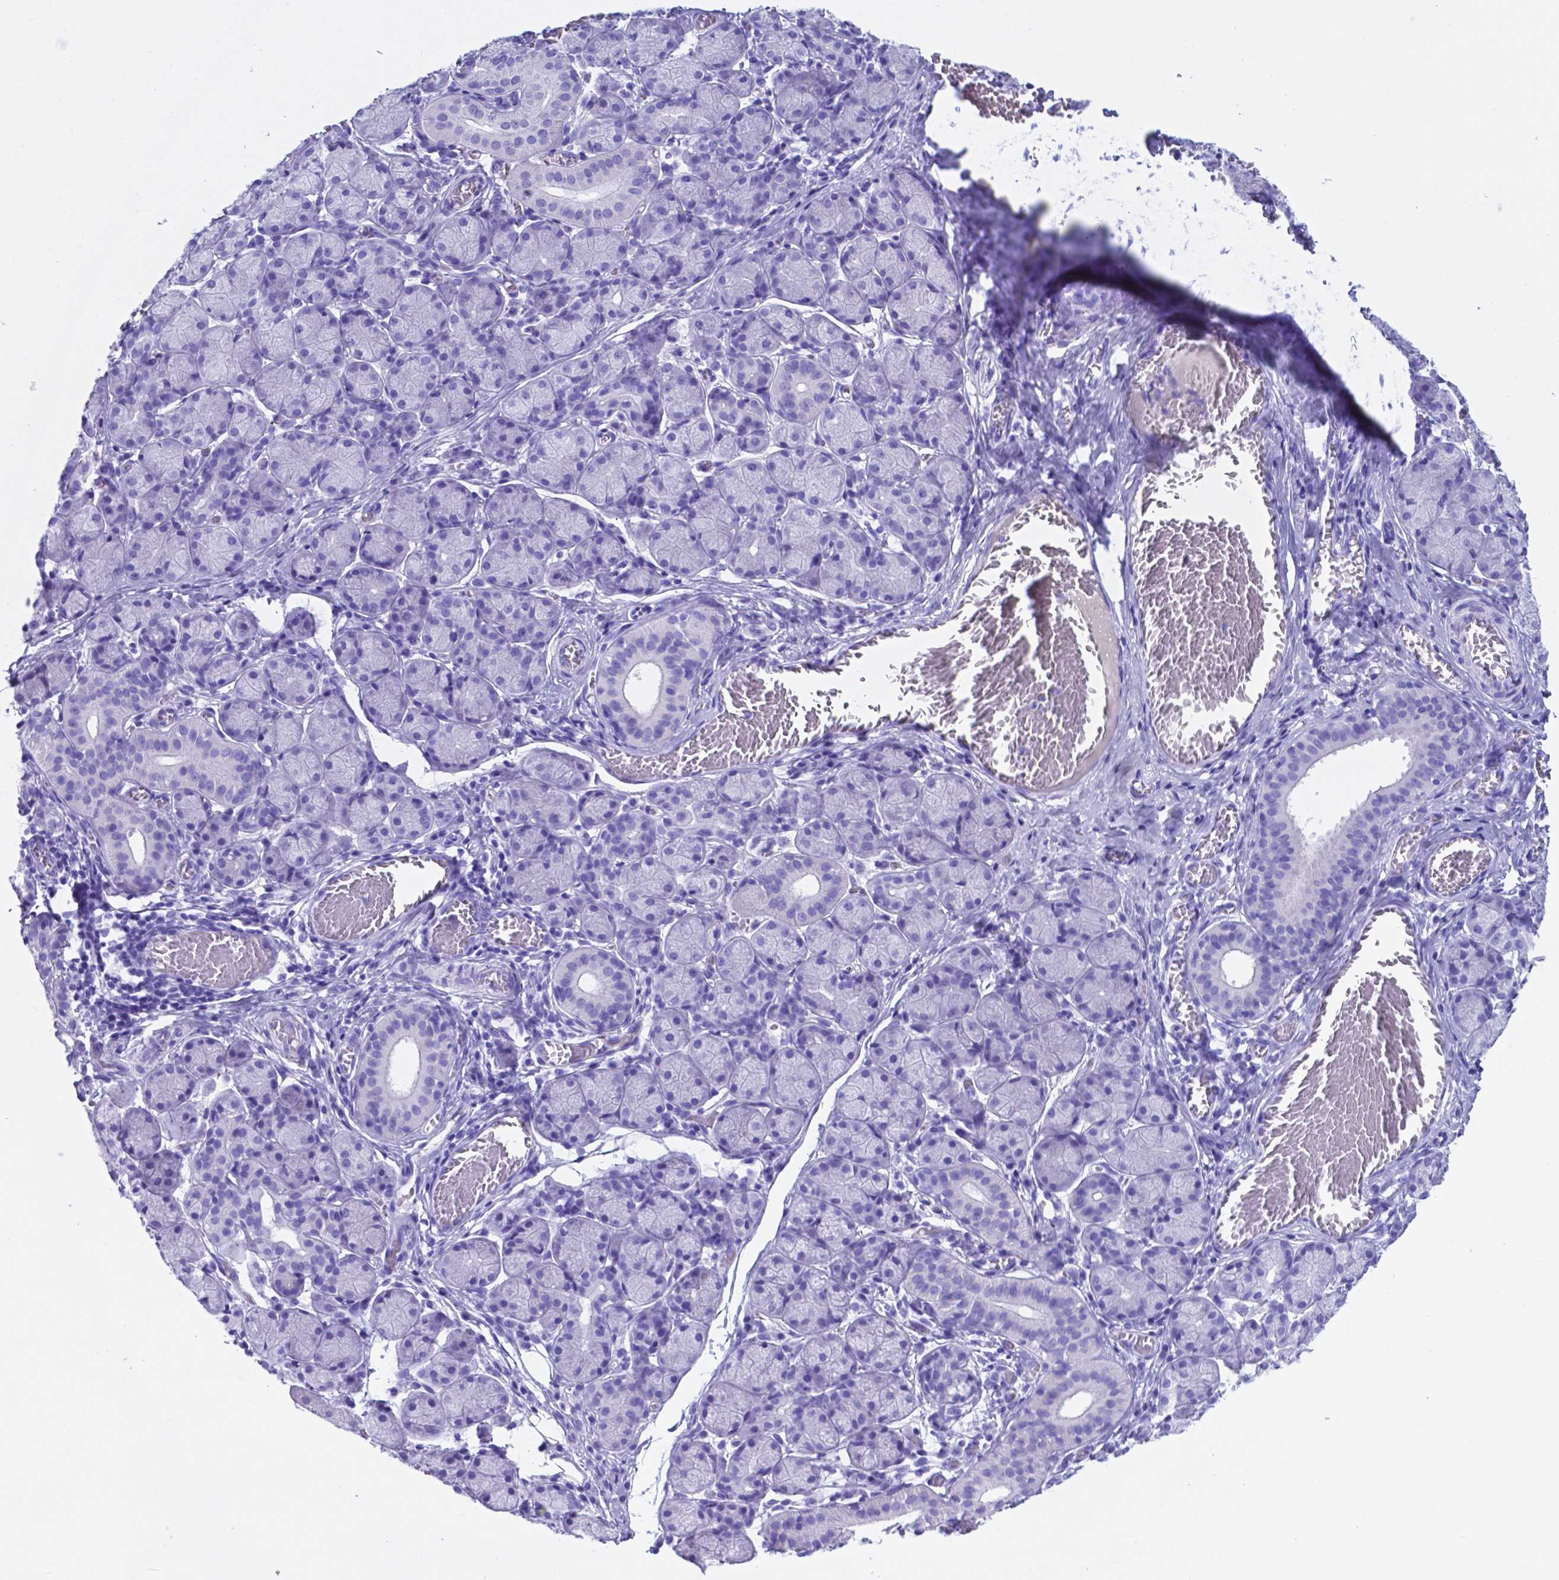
{"staining": {"intensity": "negative", "quantity": "none", "location": "none"}, "tissue": "salivary gland", "cell_type": "Glandular cells", "image_type": "normal", "snomed": [{"axis": "morphology", "description": "Normal tissue, NOS"}, {"axis": "topography", "description": "Salivary gland"}, {"axis": "topography", "description": "Peripheral nerve tissue"}], "caption": "Image shows no protein staining in glandular cells of unremarkable salivary gland. The staining was performed using DAB to visualize the protein expression in brown, while the nuclei were stained in blue with hematoxylin (Magnification: 20x).", "gene": "DNAAF8", "patient": {"sex": "female", "age": 24}}